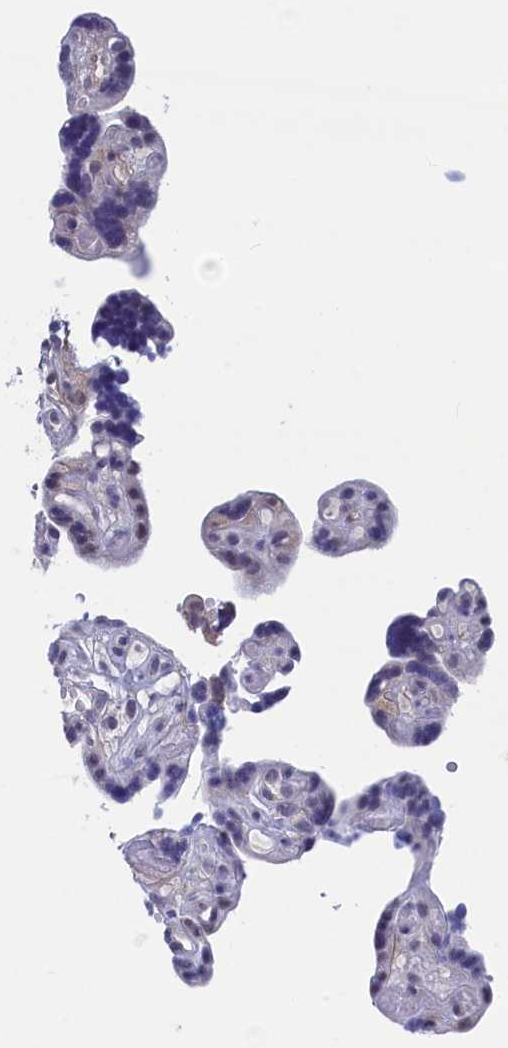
{"staining": {"intensity": "weak", "quantity": "25%-75%", "location": "cytoplasmic/membranous"}, "tissue": "placenta", "cell_type": "Decidual cells", "image_type": "normal", "snomed": [{"axis": "morphology", "description": "Normal tissue, NOS"}, {"axis": "topography", "description": "Placenta"}], "caption": "Placenta stained for a protein (brown) displays weak cytoplasmic/membranous positive positivity in about 25%-75% of decidual cells.", "gene": "PGP", "patient": {"sex": "female", "age": 30}}